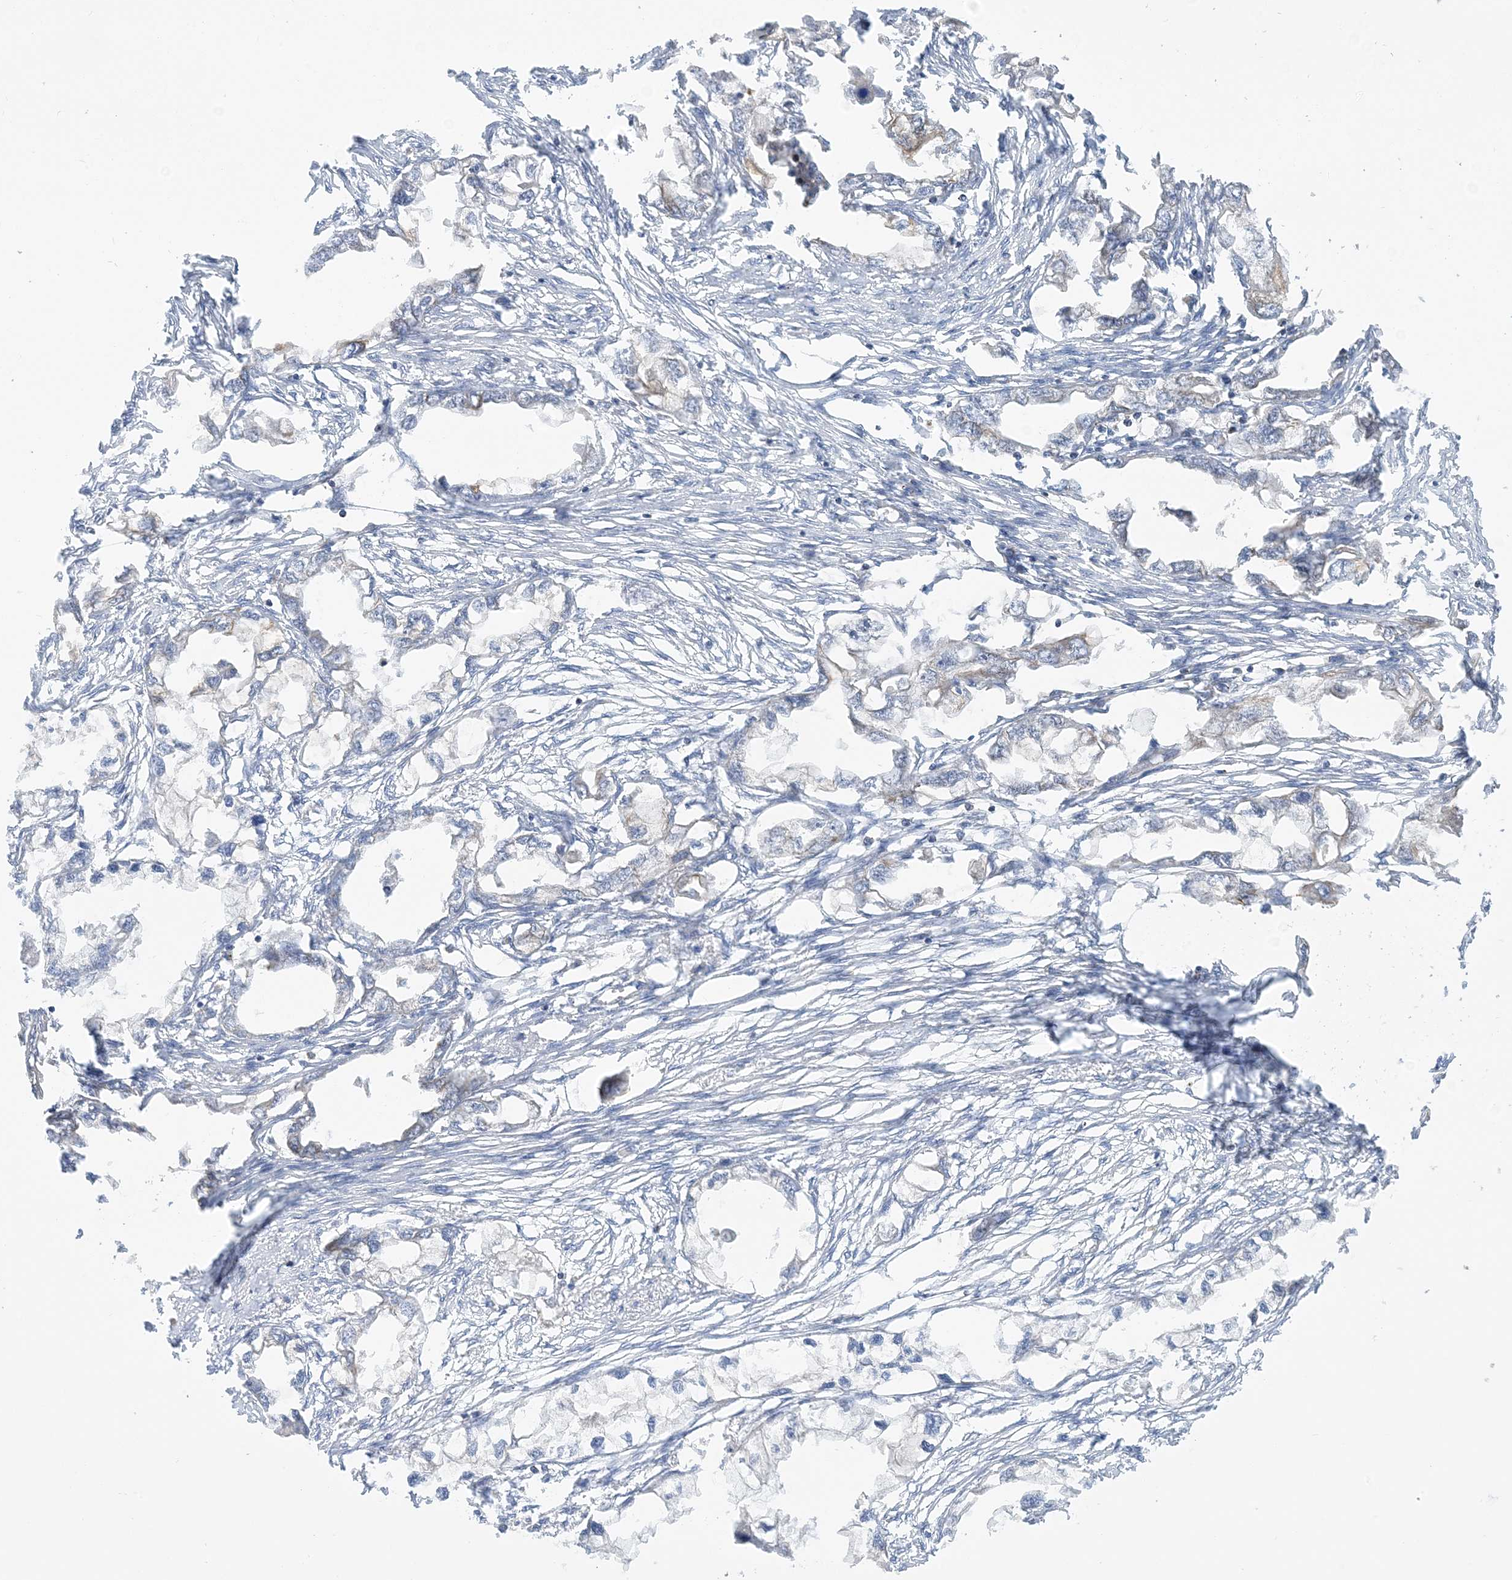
{"staining": {"intensity": "negative", "quantity": "none", "location": "none"}, "tissue": "endometrial cancer", "cell_type": "Tumor cells", "image_type": "cancer", "snomed": [{"axis": "morphology", "description": "Adenocarcinoma, NOS"}, {"axis": "morphology", "description": "Adenocarcinoma, metastatic, NOS"}, {"axis": "topography", "description": "Adipose tissue"}, {"axis": "topography", "description": "Endometrium"}], "caption": "The immunohistochemistry (IHC) photomicrograph has no significant positivity in tumor cells of endometrial cancer (metastatic adenocarcinoma) tissue. The staining is performed using DAB (3,3'-diaminobenzidine) brown chromogen with nuclei counter-stained in using hematoxylin.", "gene": "CALHM5", "patient": {"sex": "female", "age": 67}}